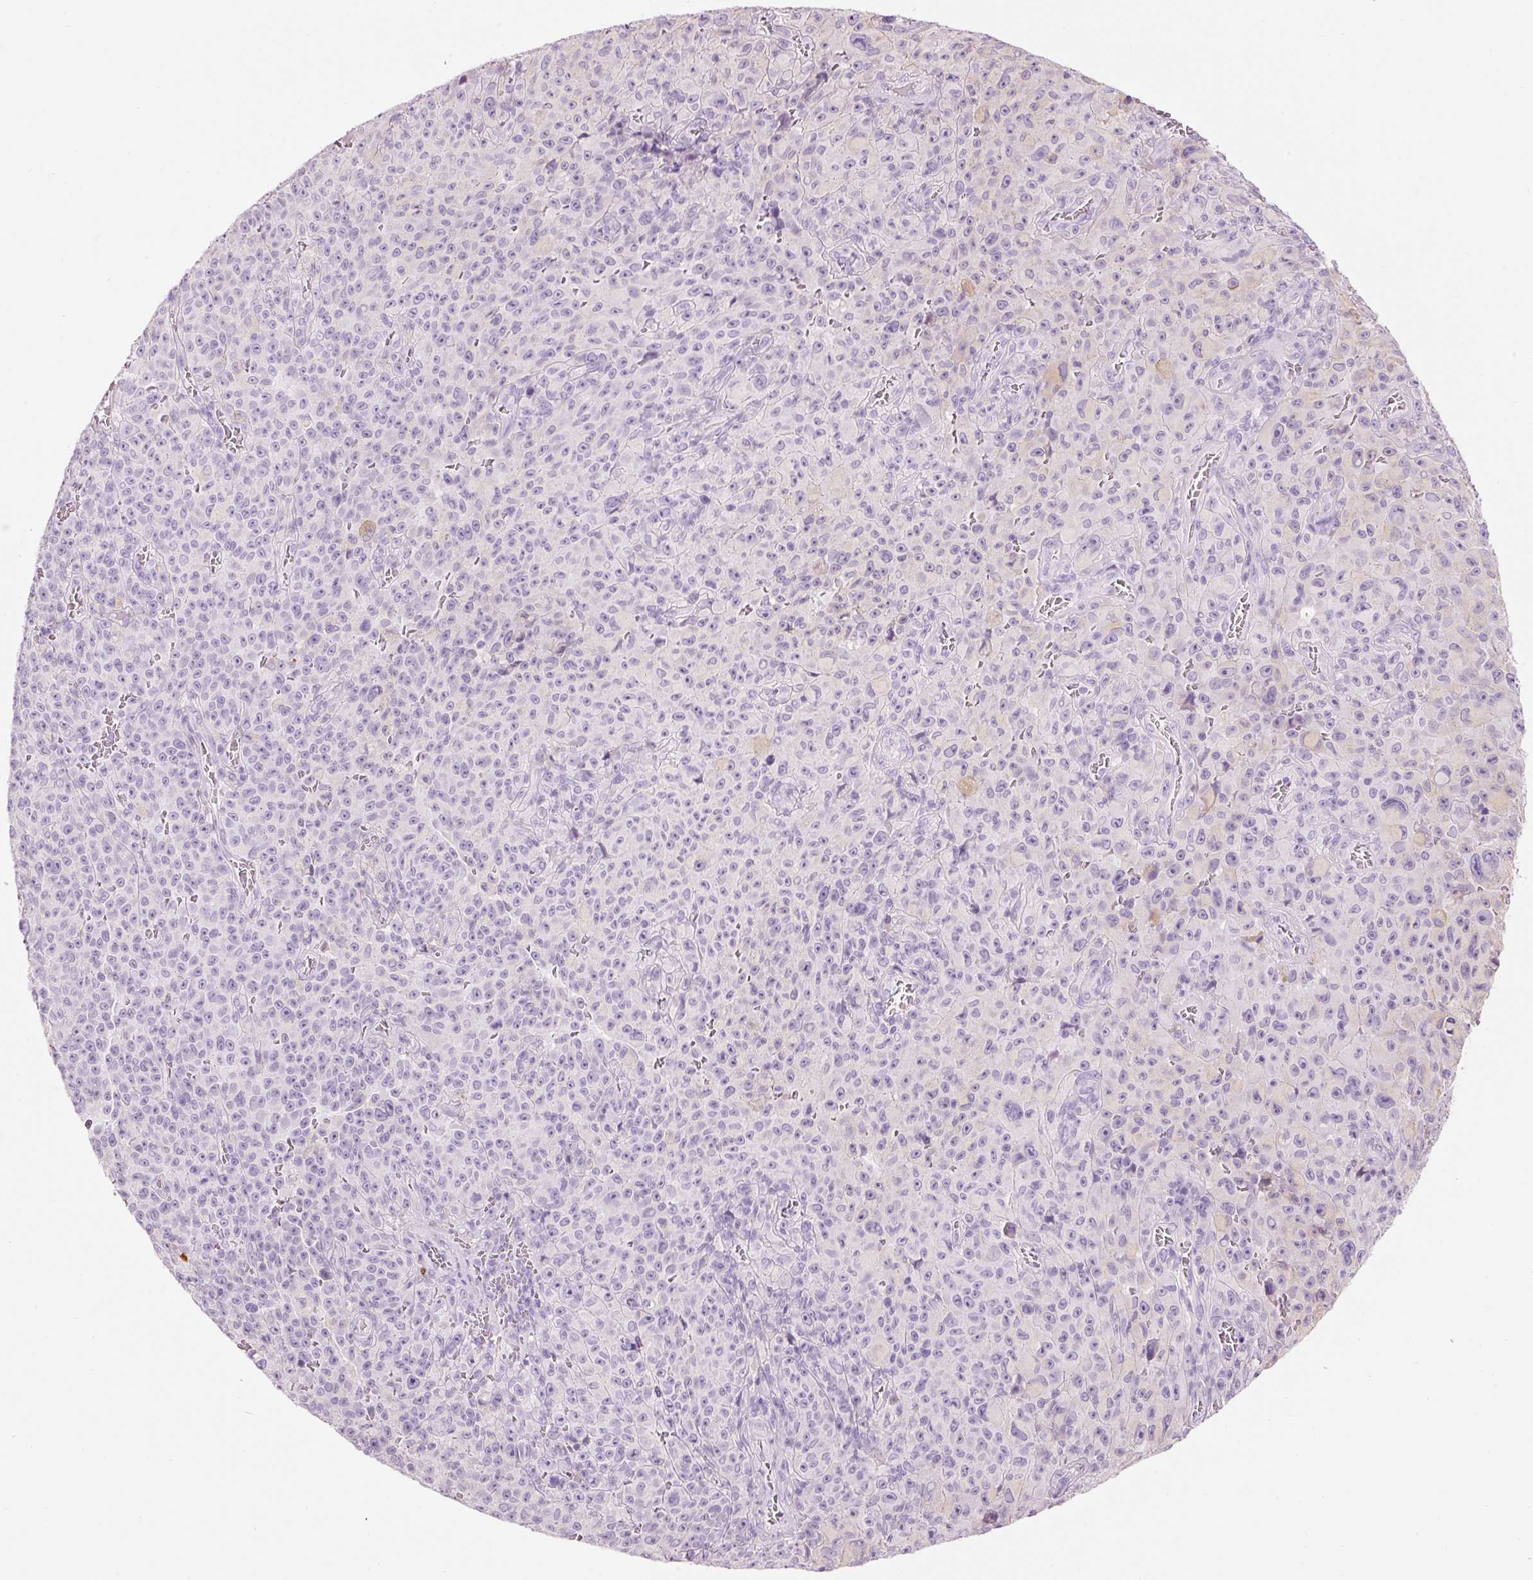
{"staining": {"intensity": "negative", "quantity": "none", "location": "none"}, "tissue": "melanoma", "cell_type": "Tumor cells", "image_type": "cancer", "snomed": [{"axis": "morphology", "description": "Malignant melanoma, NOS"}, {"axis": "topography", "description": "Skin"}], "caption": "An immunohistochemistry micrograph of malignant melanoma is shown. There is no staining in tumor cells of malignant melanoma.", "gene": "CMA1", "patient": {"sex": "female", "age": 82}}